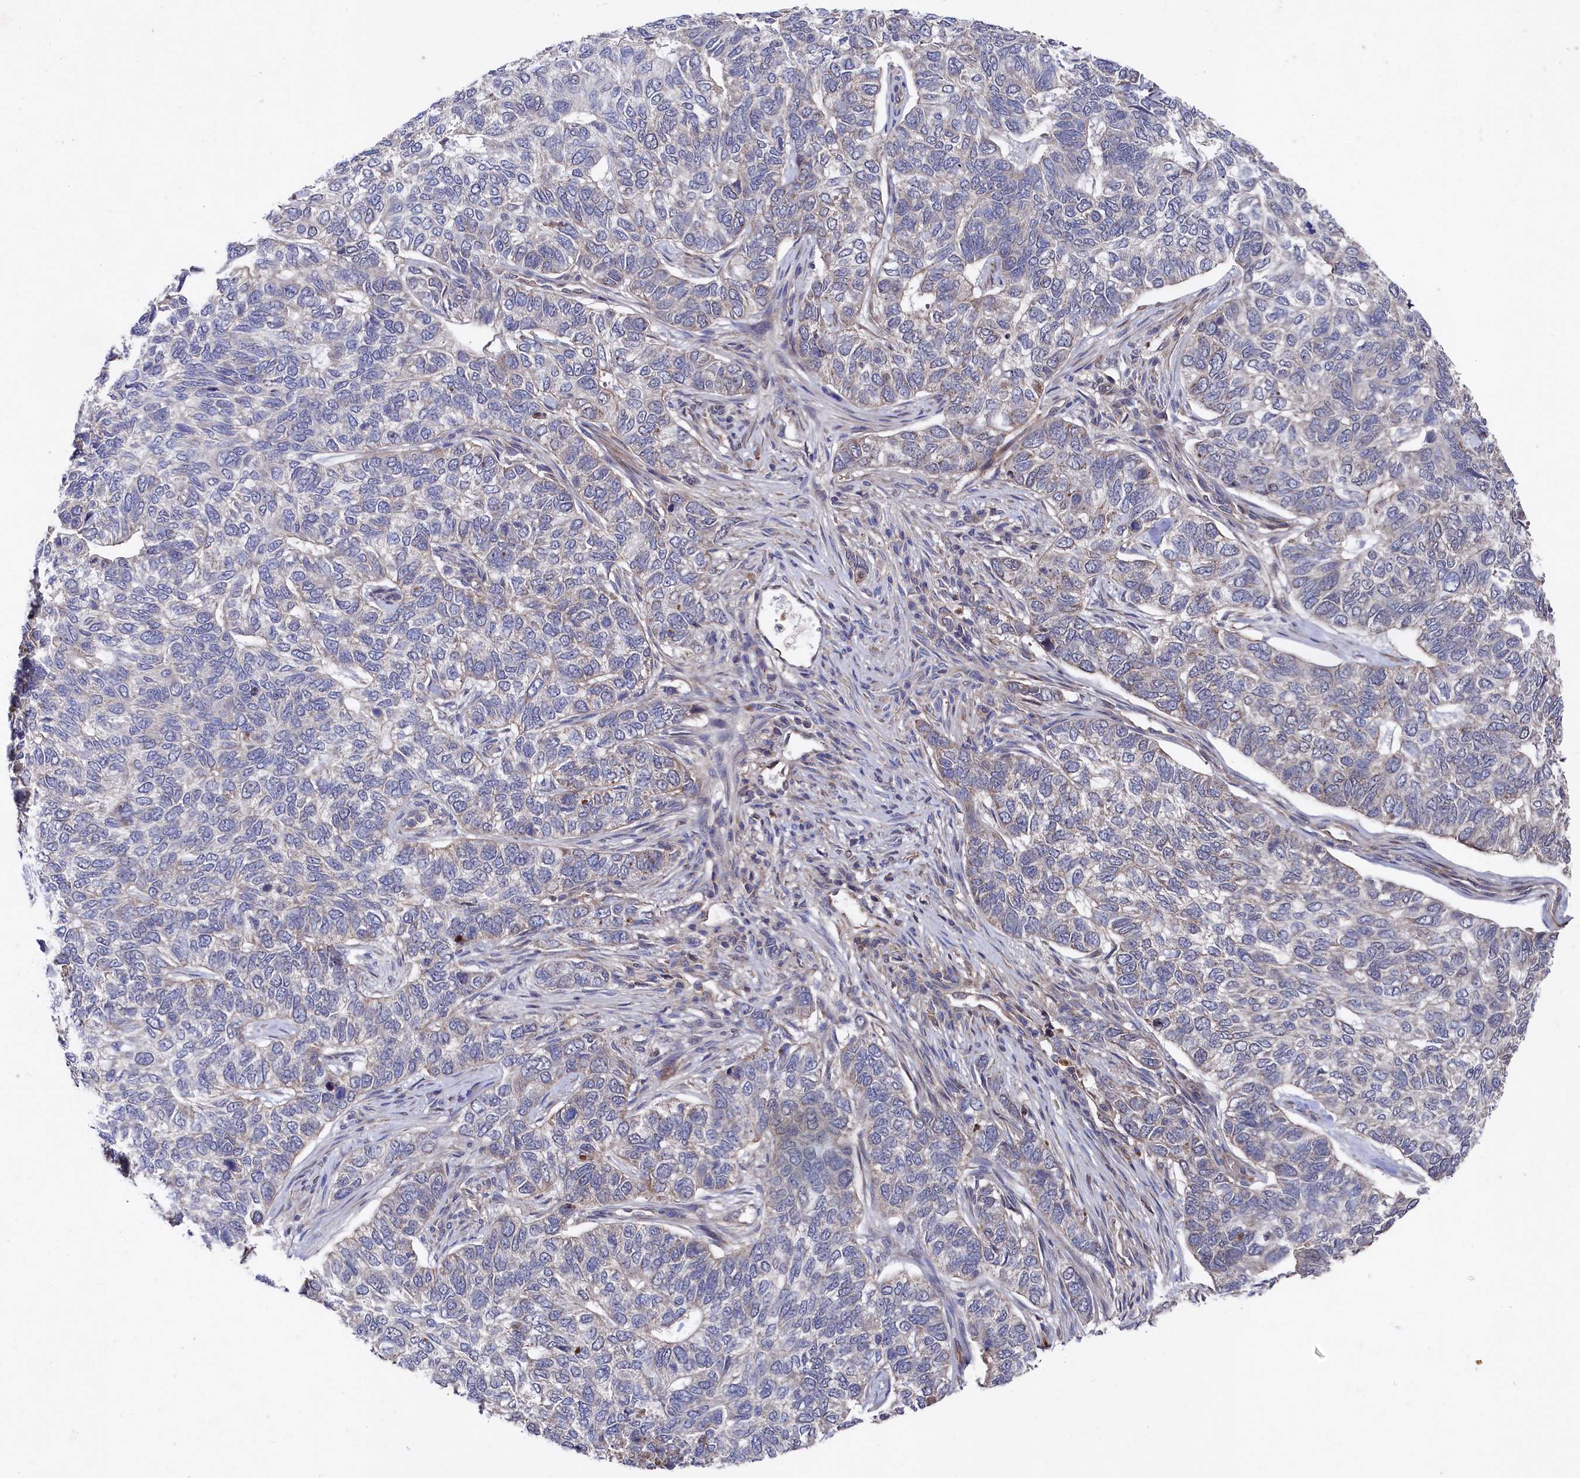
{"staining": {"intensity": "negative", "quantity": "none", "location": "none"}, "tissue": "skin cancer", "cell_type": "Tumor cells", "image_type": "cancer", "snomed": [{"axis": "morphology", "description": "Basal cell carcinoma"}, {"axis": "topography", "description": "Skin"}], "caption": "The photomicrograph reveals no staining of tumor cells in skin cancer. Nuclei are stained in blue.", "gene": "SUPV3L1", "patient": {"sex": "female", "age": 65}}